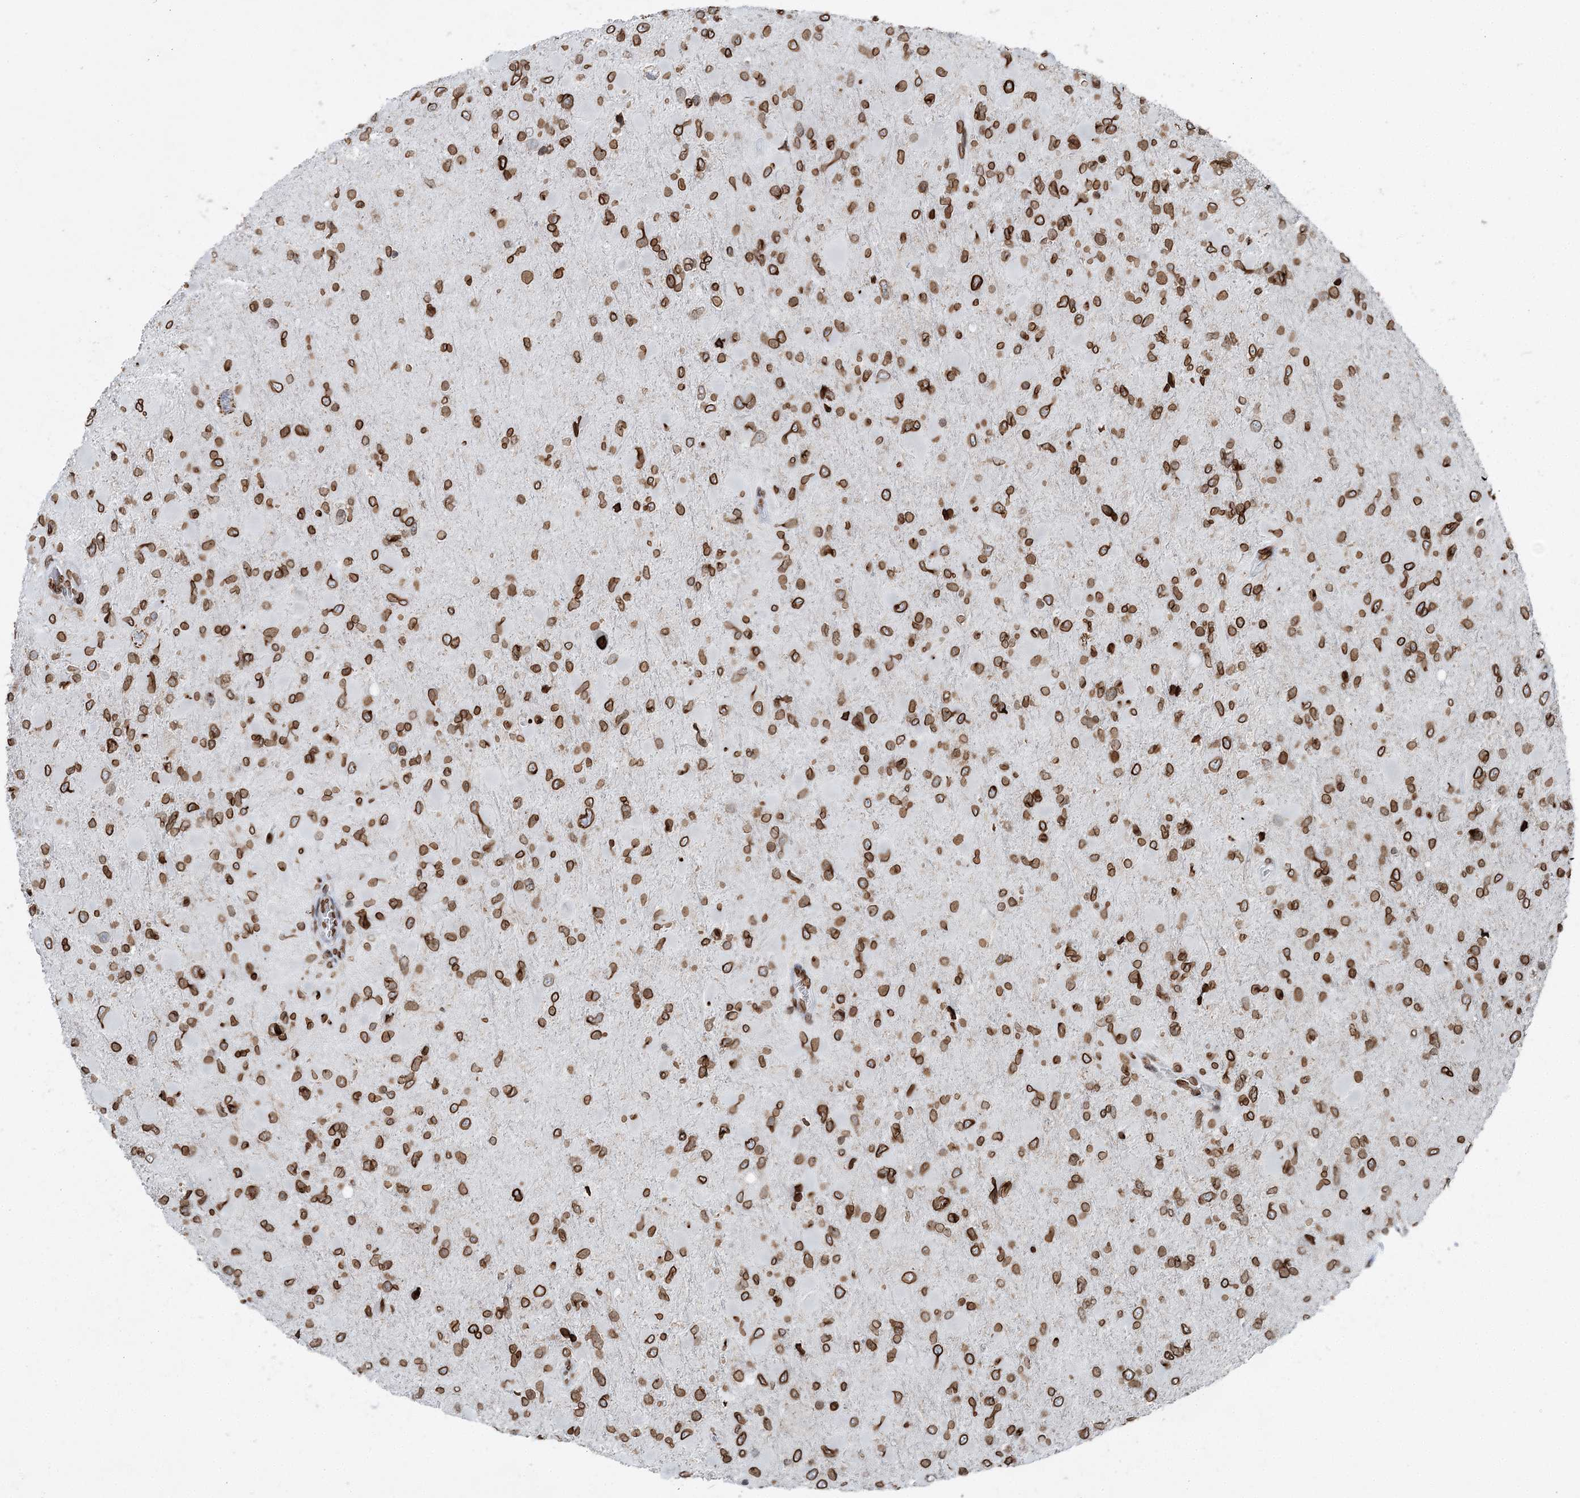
{"staining": {"intensity": "moderate", "quantity": ">75%", "location": "cytoplasmic/membranous,nuclear"}, "tissue": "glioma", "cell_type": "Tumor cells", "image_type": "cancer", "snomed": [{"axis": "morphology", "description": "Glioma, malignant, High grade"}, {"axis": "topography", "description": "Cerebral cortex"}], "caption": "This is an image of IHC staining of glioma, which shows moderate positivity in the cytoplasmic/membranous and nuclear of tumor cells.", "gene": "GJD4", "patient": {"sex": "female", "age": 36}}